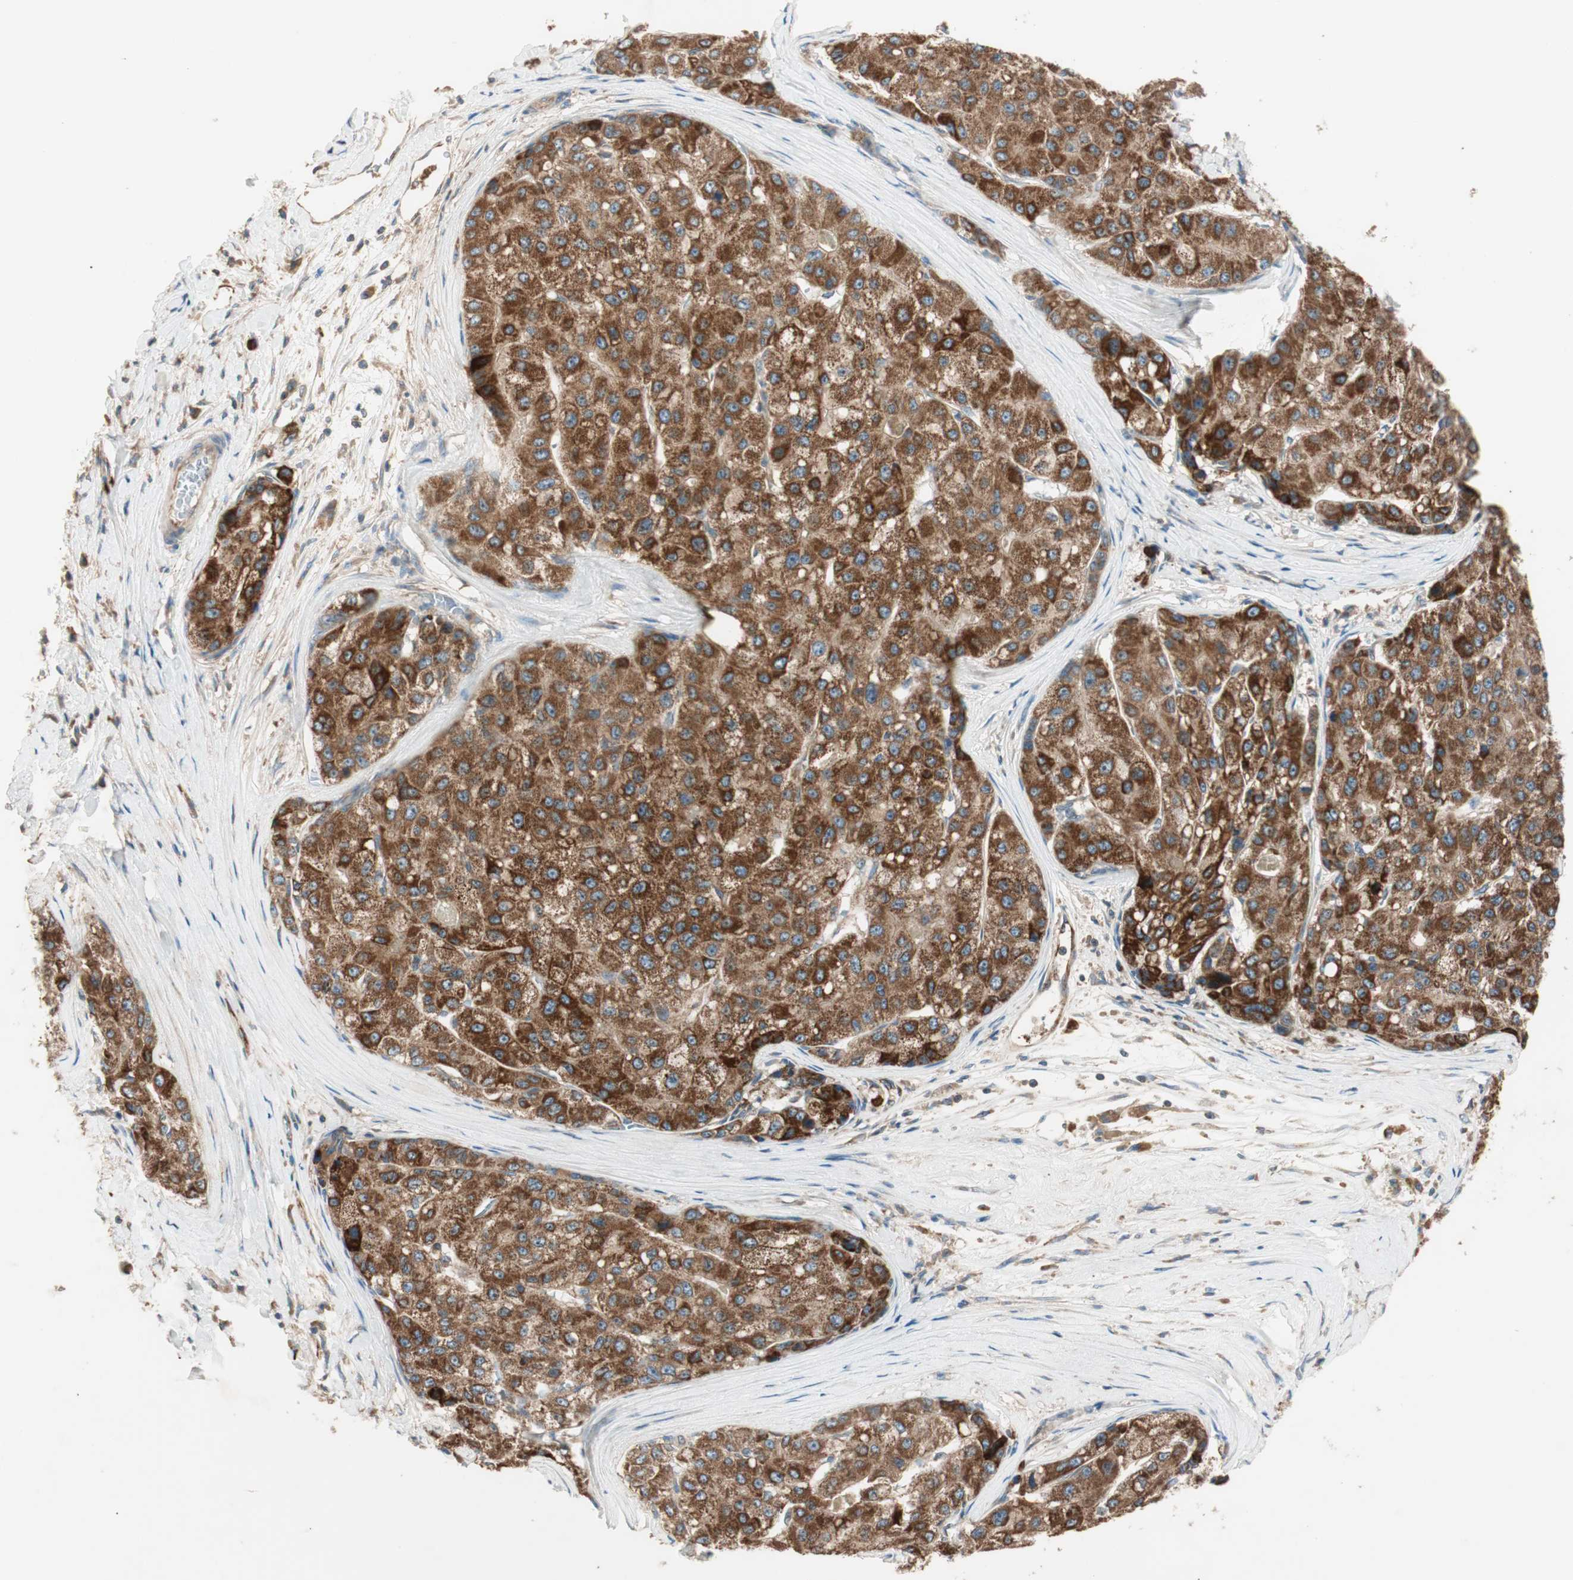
{"staining": {"intensity": "strong", "quantity": ">75%", "location": "cytoplasmic/membranous"}, "tissue": "liver cancer", "cell_type": "Tumor cells", "image_type": "cancer", "snomed": [{"axis": "morphology", "description": "Carcinoma, Hepatocellular, NOS"}, {"axis": "topography", "description": "Liver"}], "caption": "A brown stain labels strong cytoplasmic/membranous expression of a protein in hepatocellular carcinoma (liver) tumor cells.", "gene": "CC2D1A", "patient": {"sex": "male", "age": 80}}